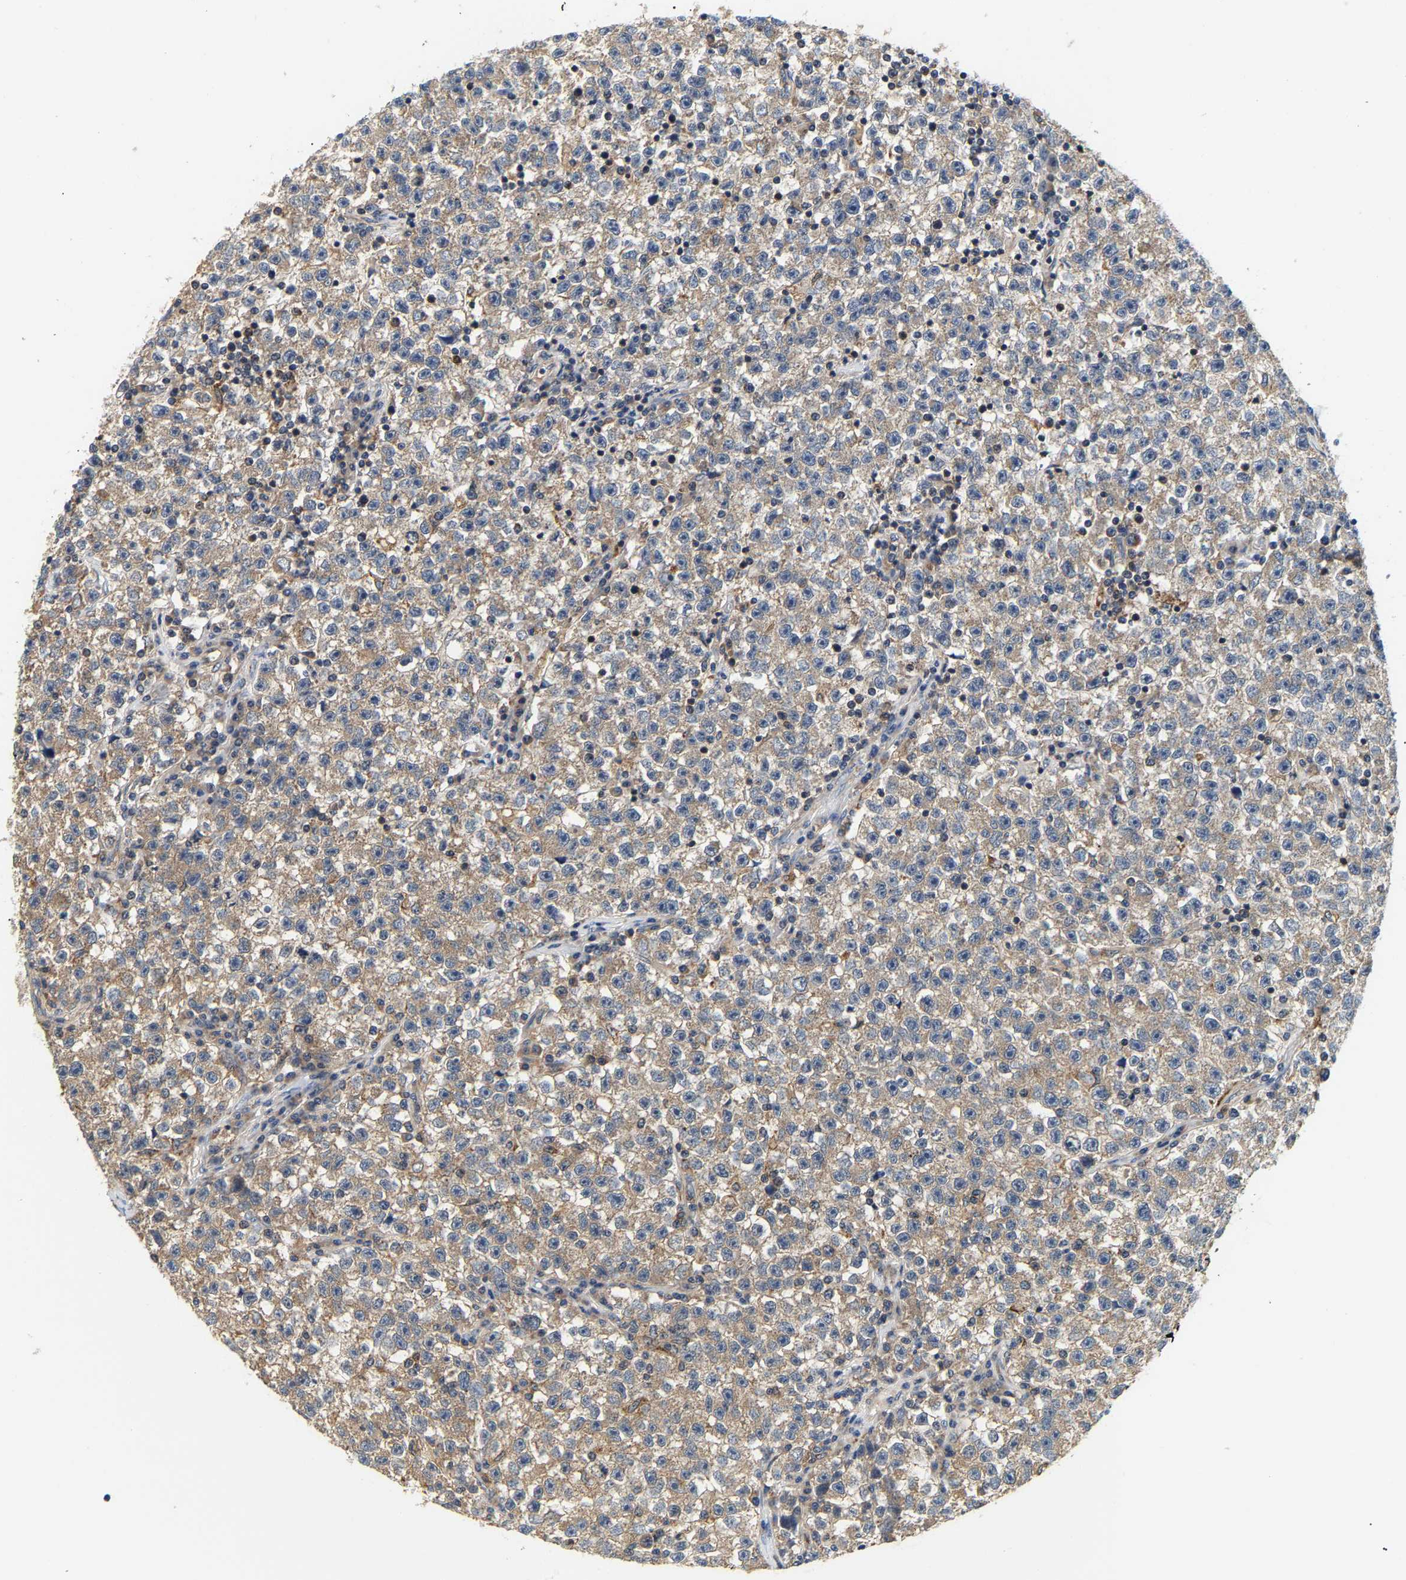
{"staining": {"intensity": "weak", "quantity": ">75%", "location": "cytoplasmic/membranous"}, "tissue": "testis cancer", "cell_type": "Tumor cells", "image_type": "cancer", "snomed": [{"axis": "morphology", "description": "Seminoma, NOS"}, {"axis": "topography", "description": "Testis"}], "caption": "A histopathology image of human testis cancer (seminoma) stained for a protein exhibits weak cytoplasmic/membranous brown staining in tumor cells.", "gene": "PPID", "patient": {"sex": "male", "age": 22}}